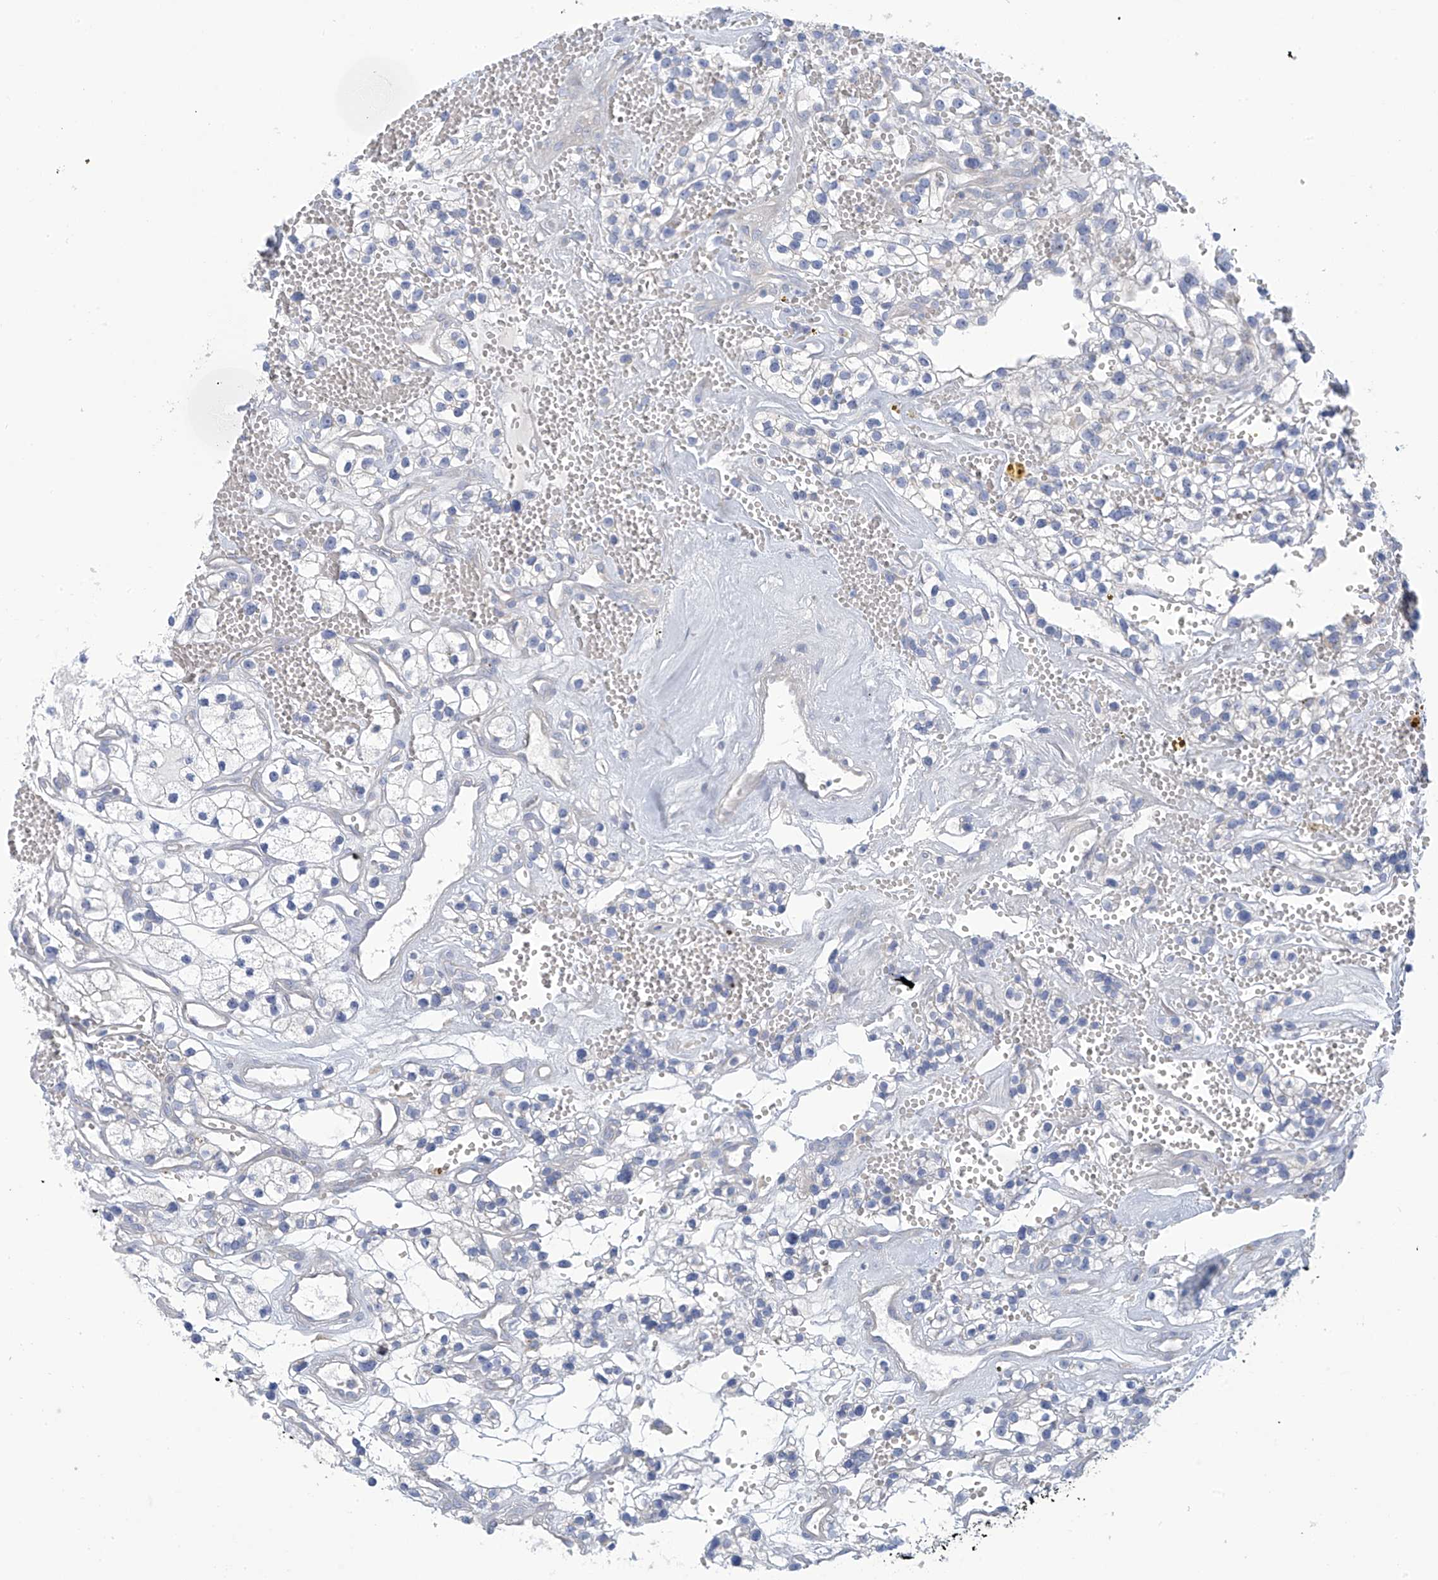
{"staining": {"intensity": "negative", "quantity": "none", "location": "none"}, "tissue": "renal cancer", "cell_type": "Tumor cells", "image_type": "cancer", "snomed": [{"axis": "morphology", "description": "Adenocarcinoma, NOS"}, {"axis": "topography", "description": "Kidney"}], "caption": "Renal cancer (adenocarcinoma) was stained to show a protein in brown. There is no significant staining in tumor cells.", "gene": "FABP2", "patient": {"sex": "female", "age": 57}}